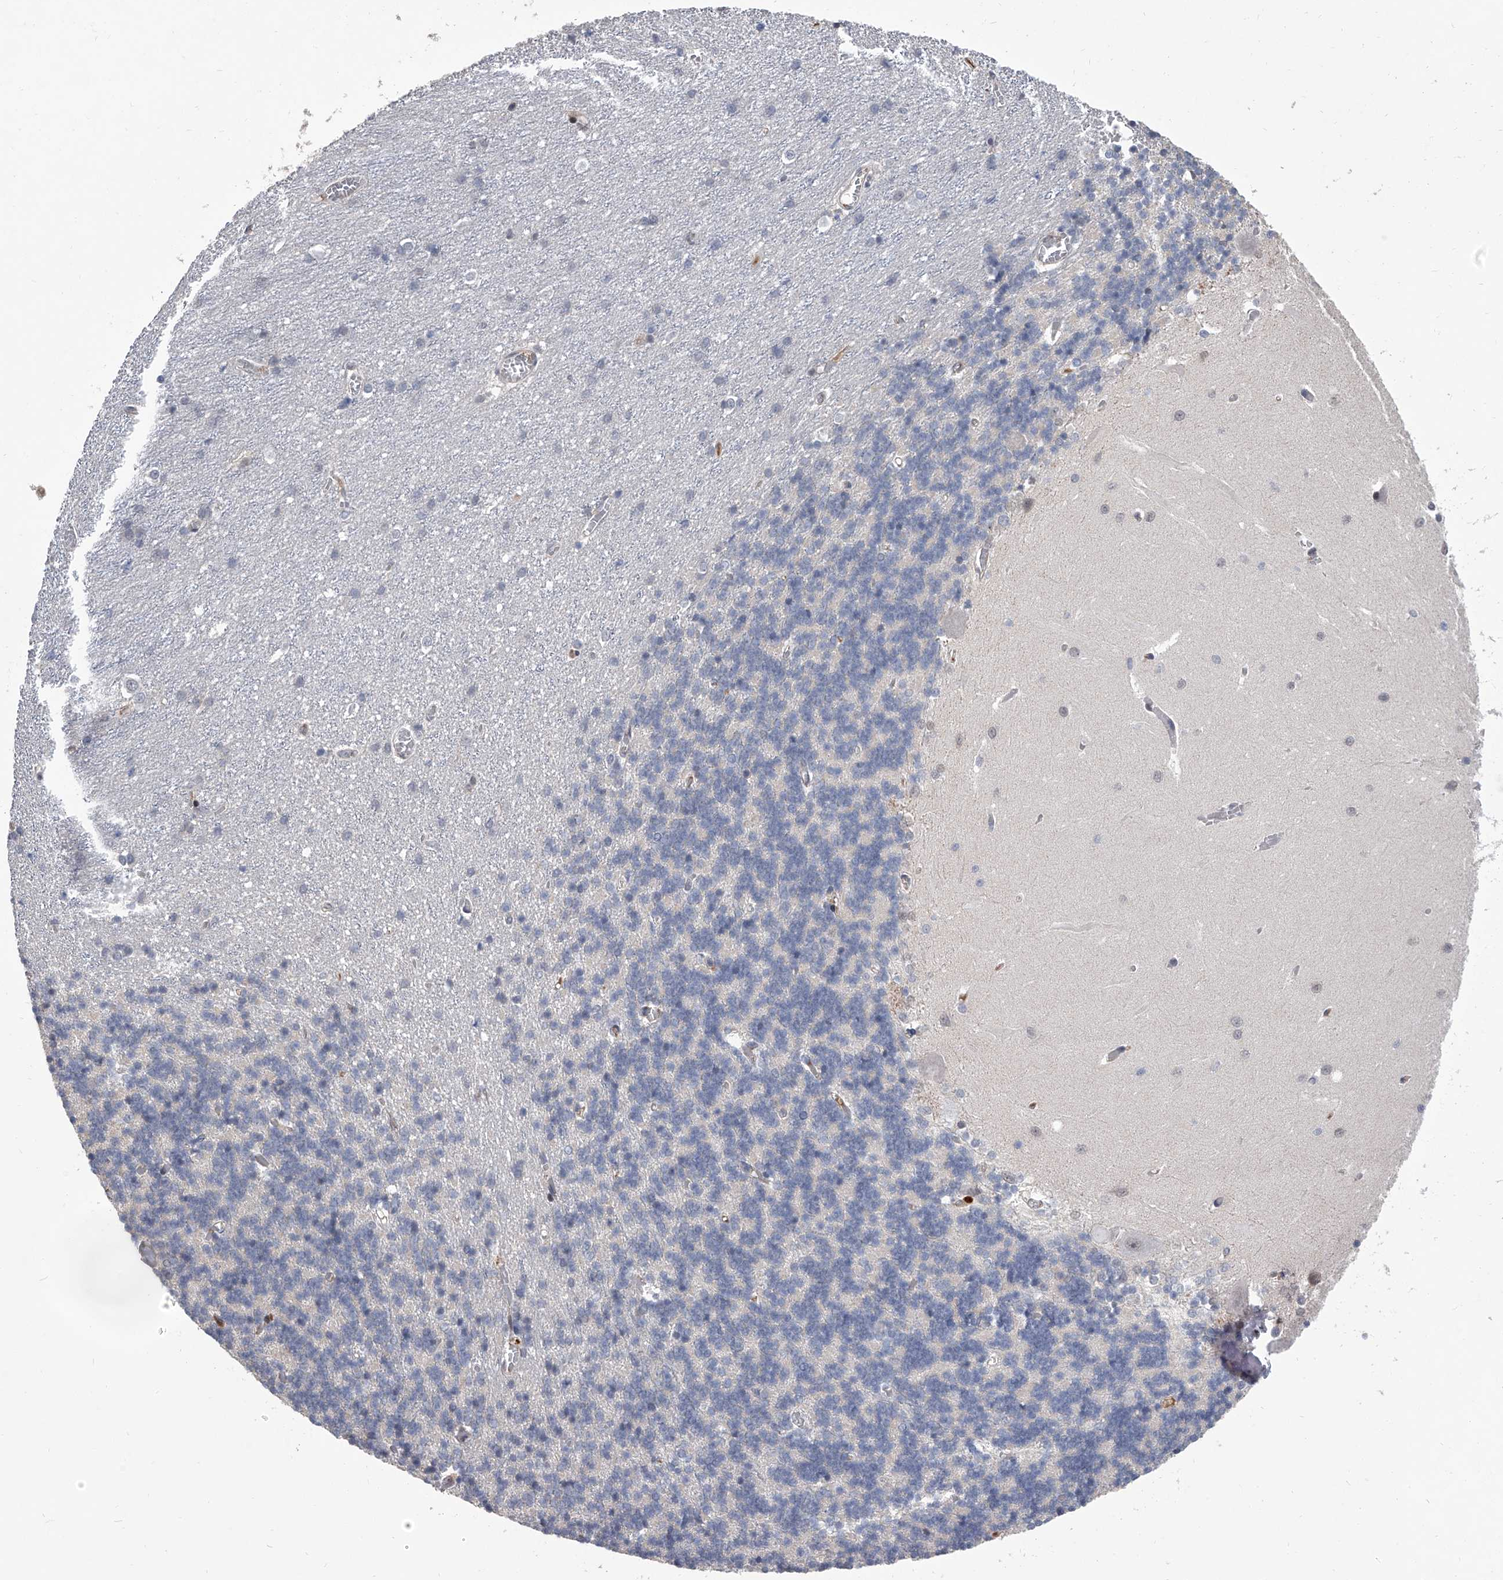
{"staining": {"intensity": "negative", "quantity": "none", "location": "none"}, "tissue": "cerebellum", "cell_type": "Cells in granular layer", "image_type": "normal", "snomed": [{"axis": "morphology", "description": "Normal tissue, NOS"}, {"axis": "topography", "description": "Cerebellum"}], "caption": "Immunohistochemistry histopathology image of normal cerebellum: cerebellum stained with DAB exhibits no significant protein expression in cells in granular layer.", "gene": "ZNF426", "patient": {"sex": "male", "age": 37}}